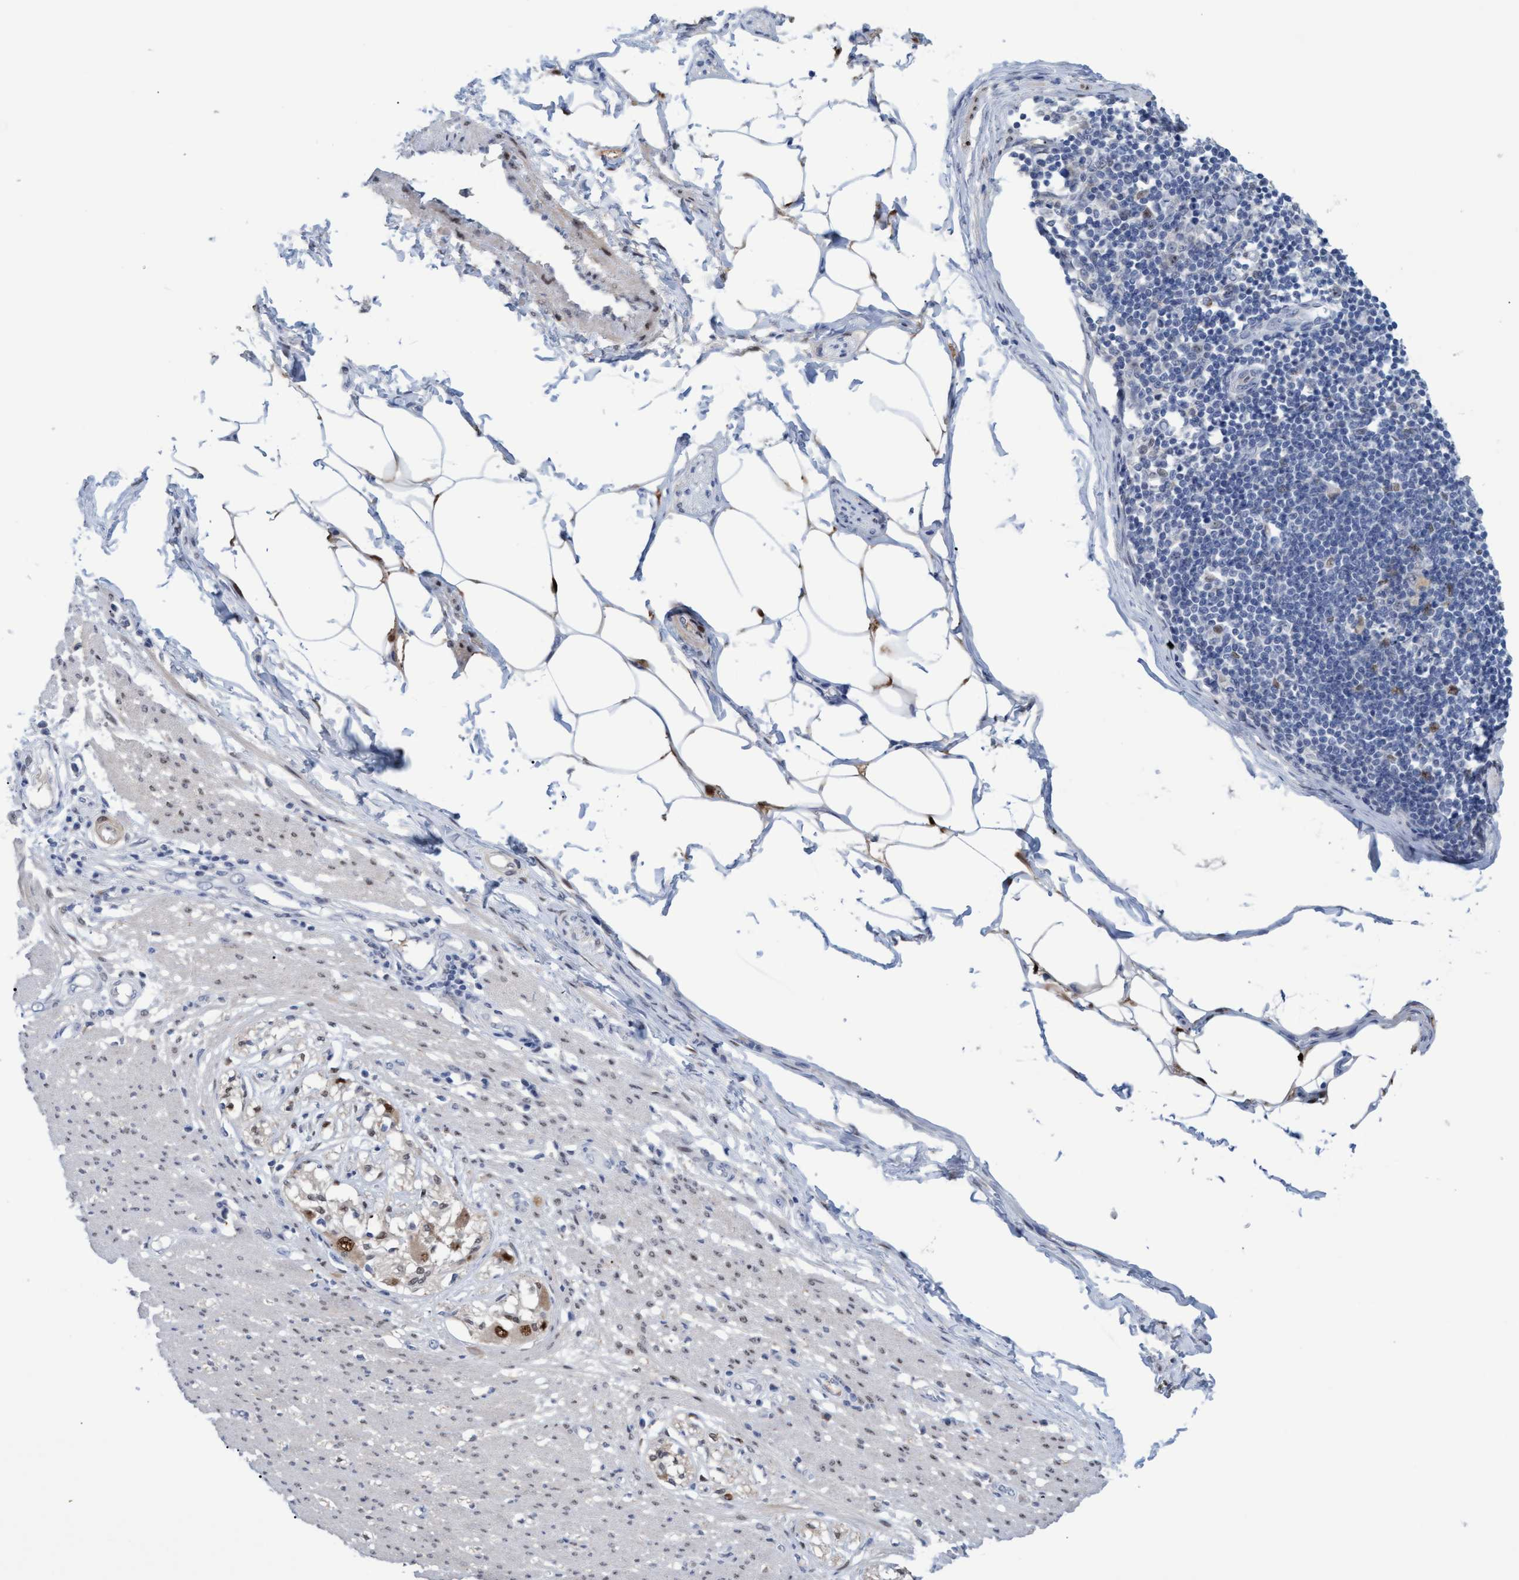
{"staining": {"intensity": "moderate", "quantity": ">75%", "location": "cytoplasmic/membranous,nuclear"}, "tissue": "smooth muscle", "cell_type": "Smooth muscle cells", "image_type": "normal", "snomed": [{"axis": "morphology", "description": "Normal tissue, NOS"}, {"axis": "morphology", "description": "Adenocarcinoma, NOS"}, {"axis": "topography", "description": "Colon"}, {"axis": "topography", "description": "Peripheral nerve tissue"}], "caption": "This is a histology image of IHC staining of unremarkable smooth muscle, which shows moderate staining in the cytoplasmic/membranous,nuclear of smooth muscle cells.", "gene": "PINX1", "patient": {"sex": "male", "age": 14}}